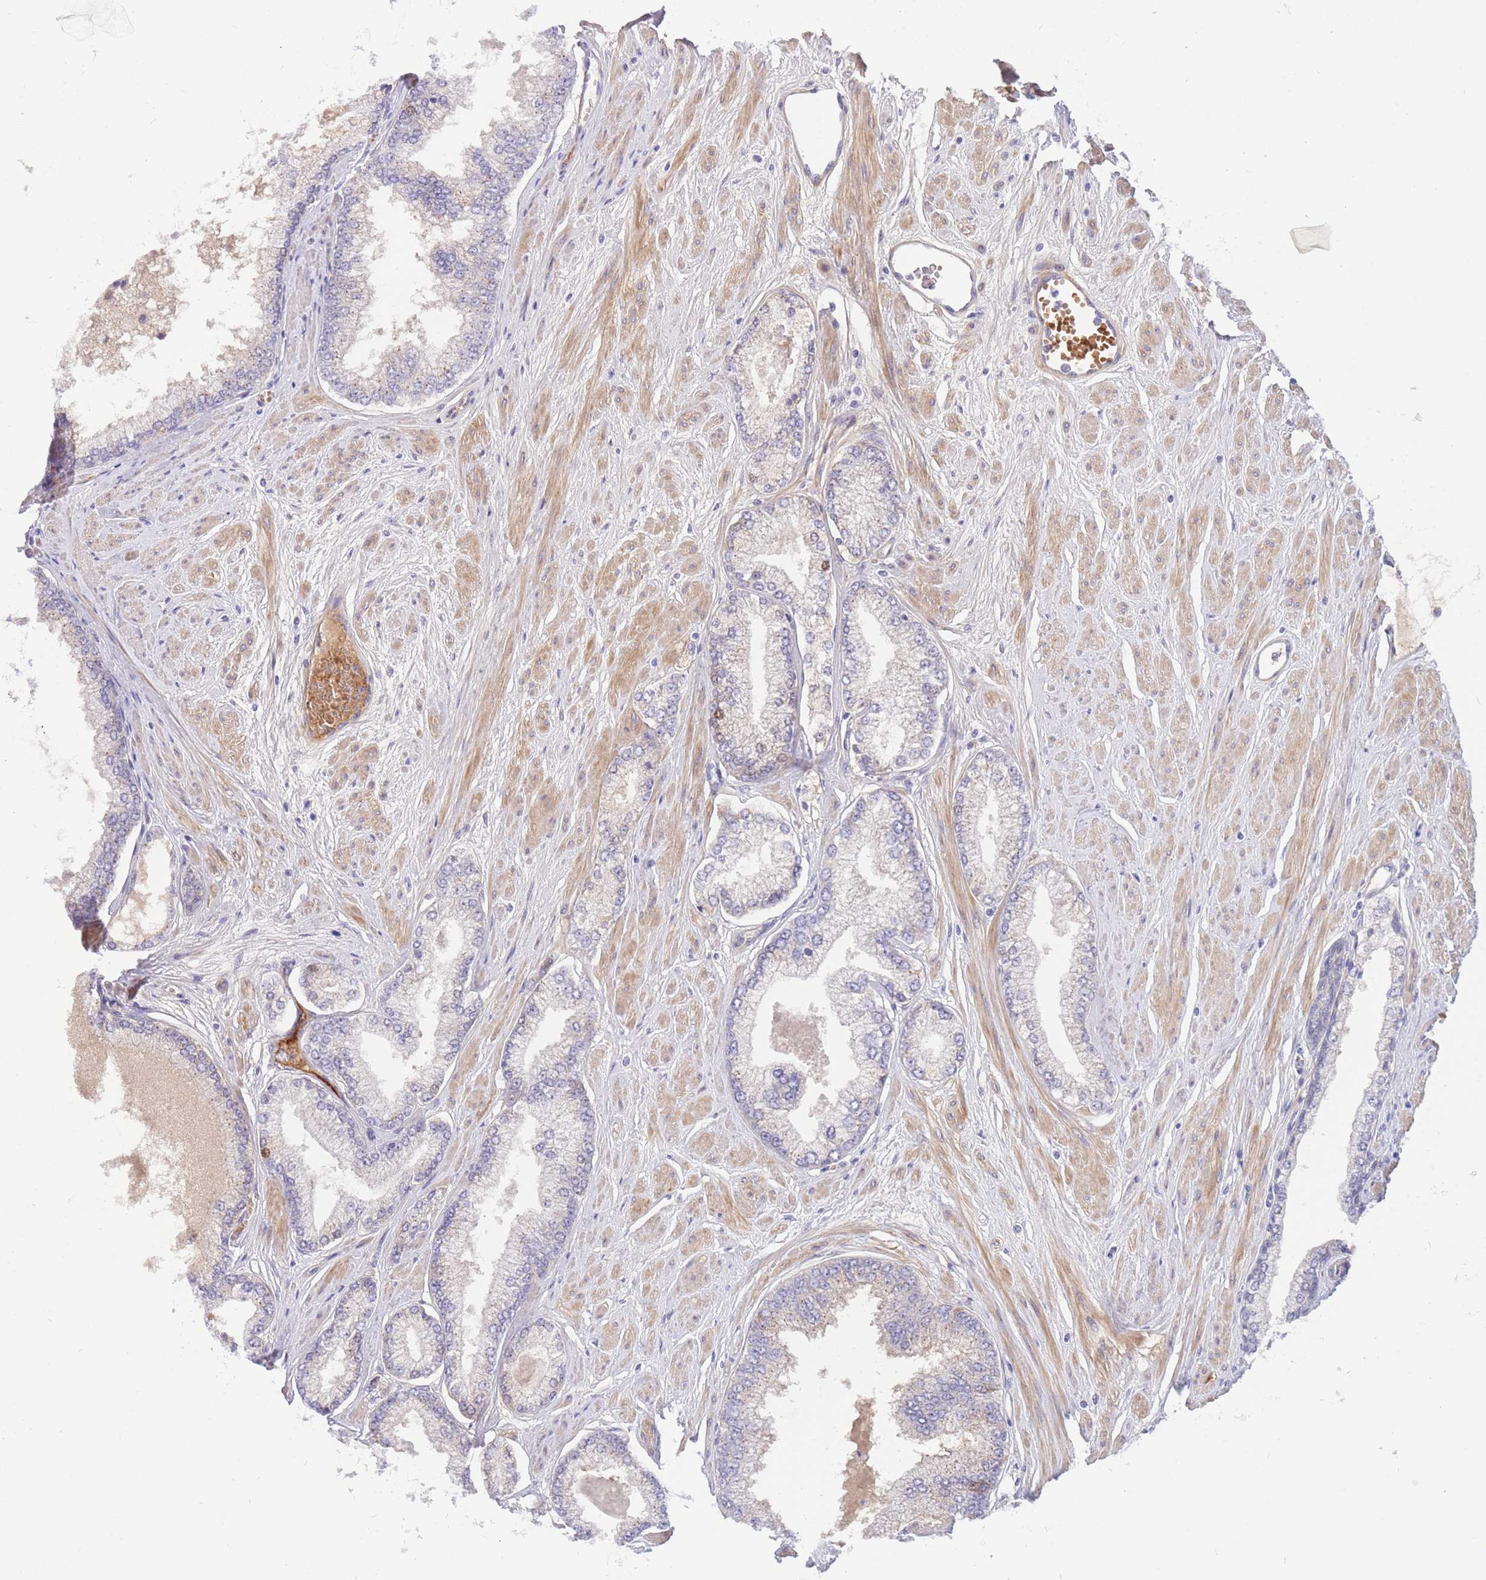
{"staining": {"intensity": "negative", "quantity": "none", "location": "none"}, "tissue": "prostate cancer", "cell_type": "Tumor cells", "image_type": "cancer", "snomed": [{"axis": "morphology", "description": "Adenocarcinoma, Low grade"}, {"axis": "topography", "description": "Prostate"}], "caption": "The micrograph exhibits no staining of tumor cells in prostate cancer (low-grade adenocarcinoma).", "gene": "APOL4", "patient": {"sex": "male", "age": 55}}